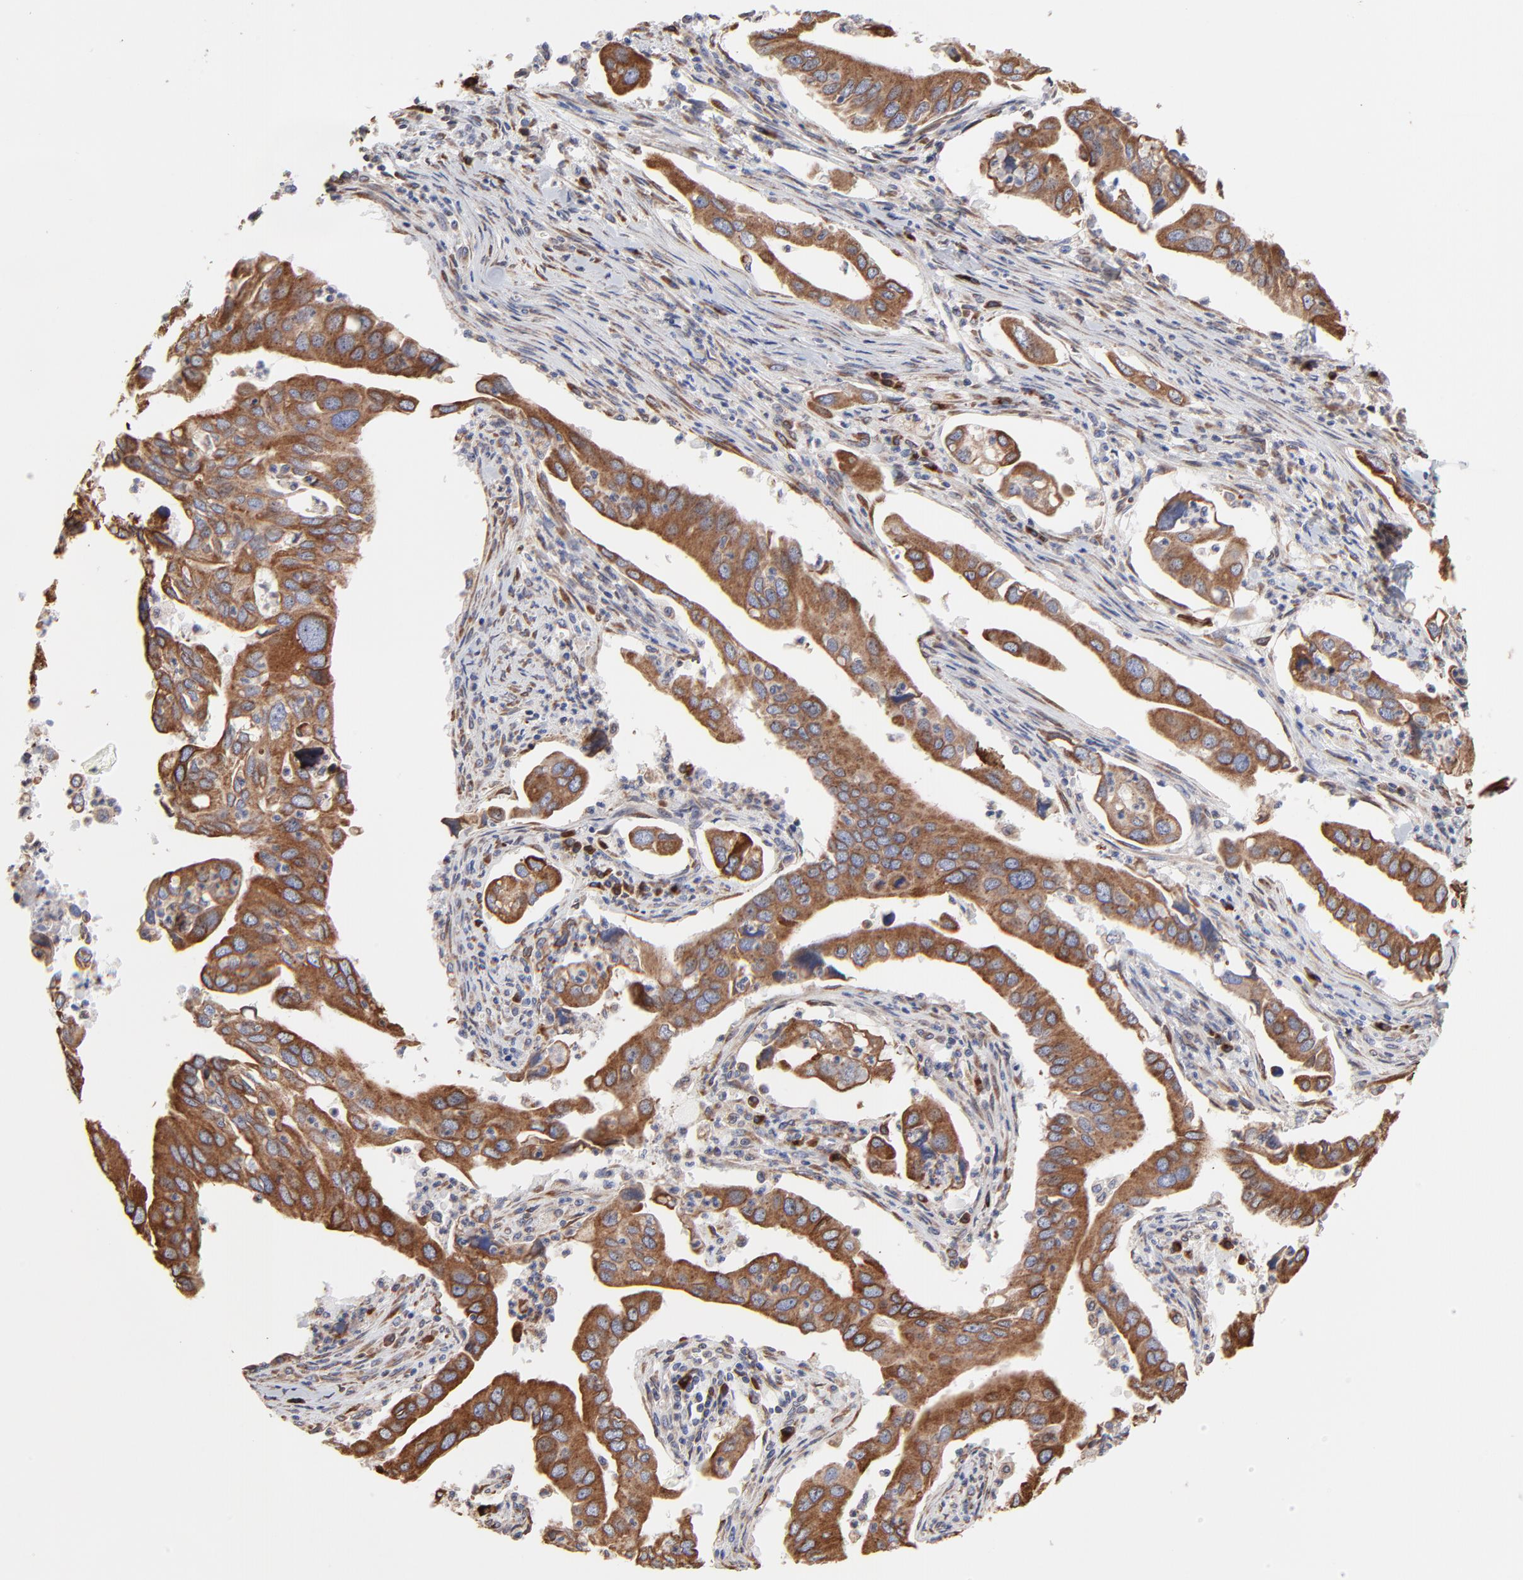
{"staining": {"intensity": "moderate", "quantity": ">75%", "location": "cytoplasmic/membranous"}, "tissue": "lung cancer", "cell_type": "Tumor cells", "image_type": "cancer", "snomed": [{"axis": "morphology", "description": "Adenocarcinoma, NOS"}, {"axis": "topography", "description": "Lung"}], "caption": "The immunohistochemical stain highlights moderate cytoplasmic/membranous expression in tumor cells of lung cancer tissue. The staining was performed using DAB to visualize the protein expression in brown, while the nuclei were stained in blue with hematoxylin (Magnification: 20x).", "gene": "LMAN1", "patient": {"sex": "male", "age": 48}}